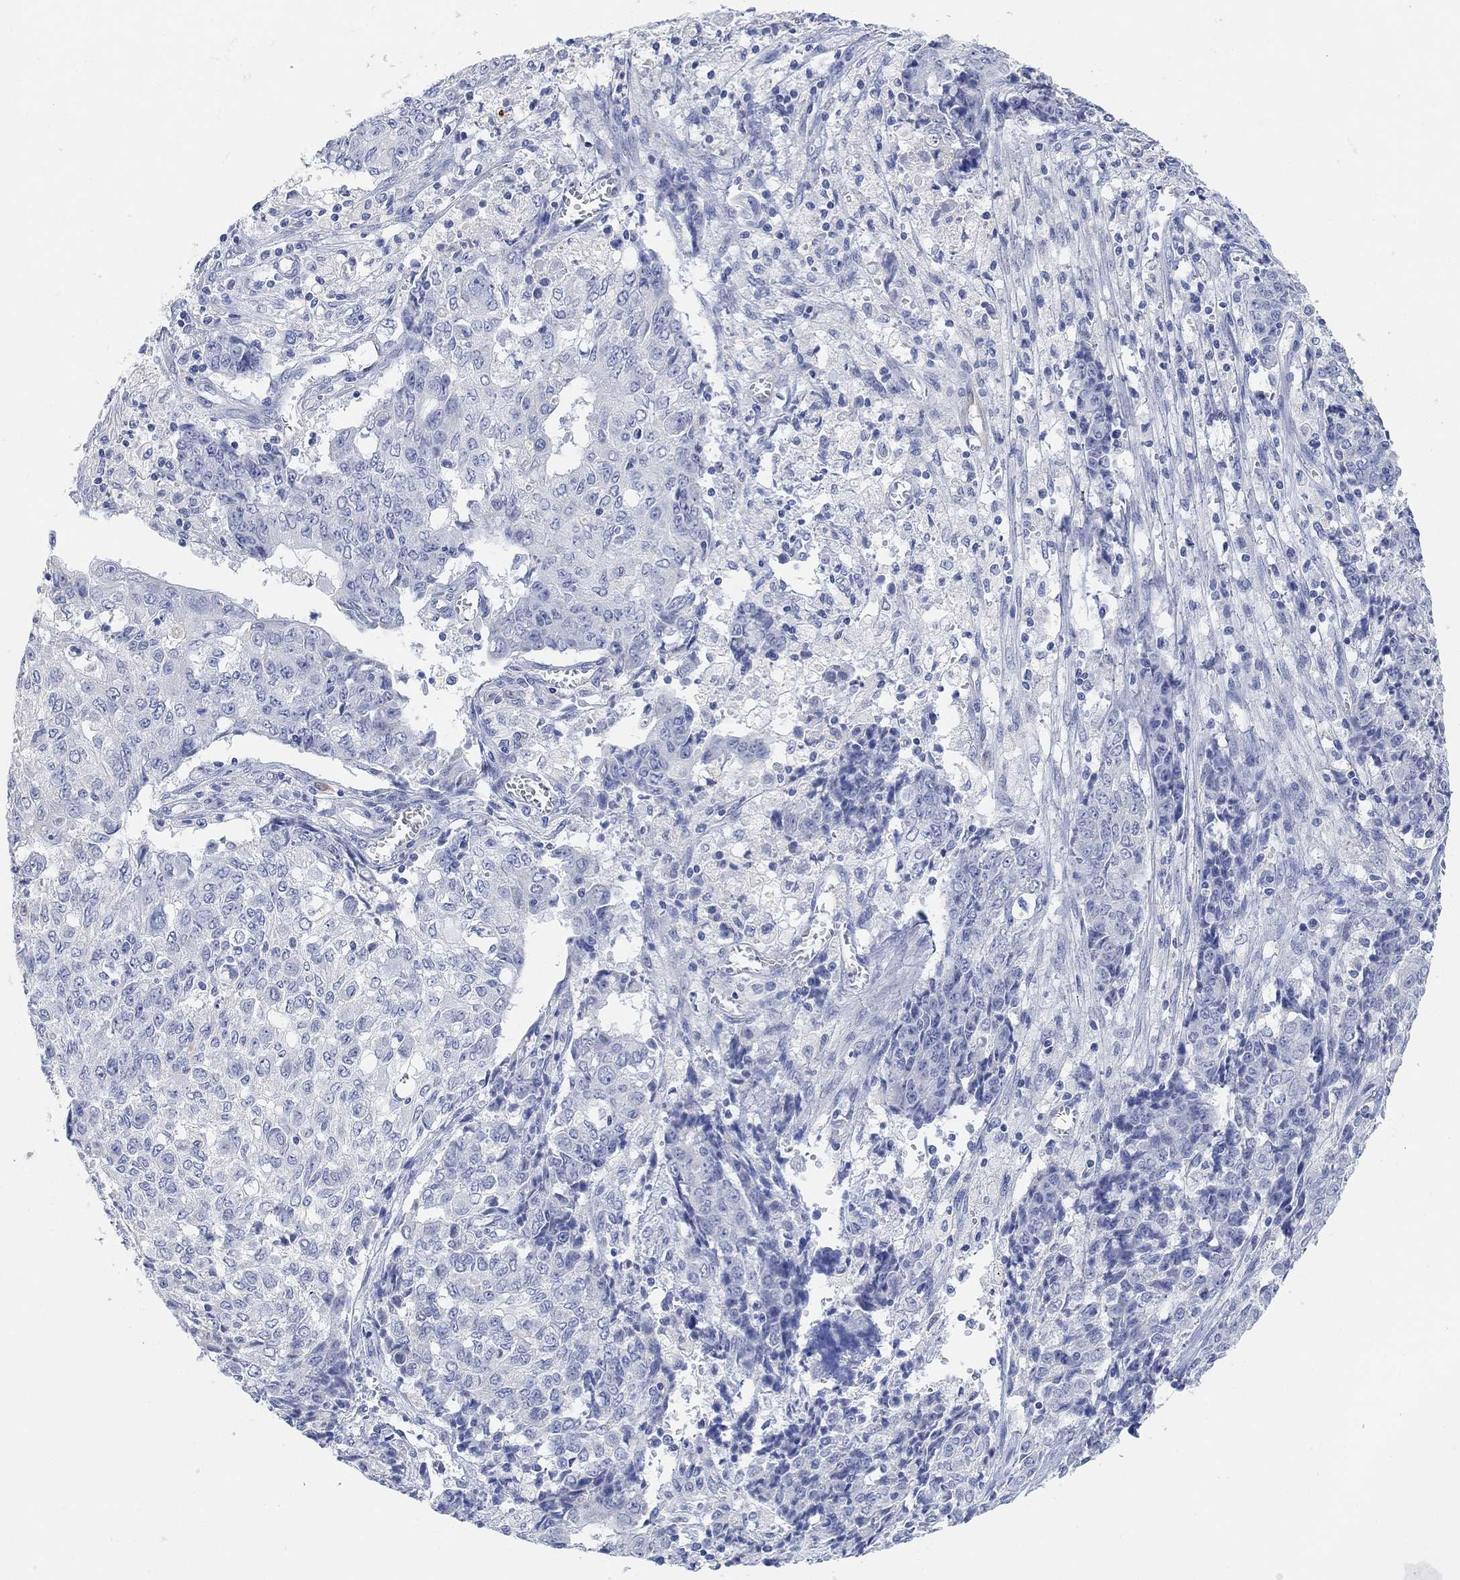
{"staining": {"intensity": "negative", "quantity": "none", "location": "none"}, "tissue": "ovarian cancer", "cell_type": "Tumor cells", "image_type": "cancer", "snomed": [{"axis": "morphology", "description": "Carcinoma, endometroid"}, {"axis": "topography", "description": "Ovary"}], "caption": "Tumor cells are negative for protein expression in human endometroid carcinoma (ovarian).", "gene": "VAT1L", "patient": {"sex": "female", "age": 42}}